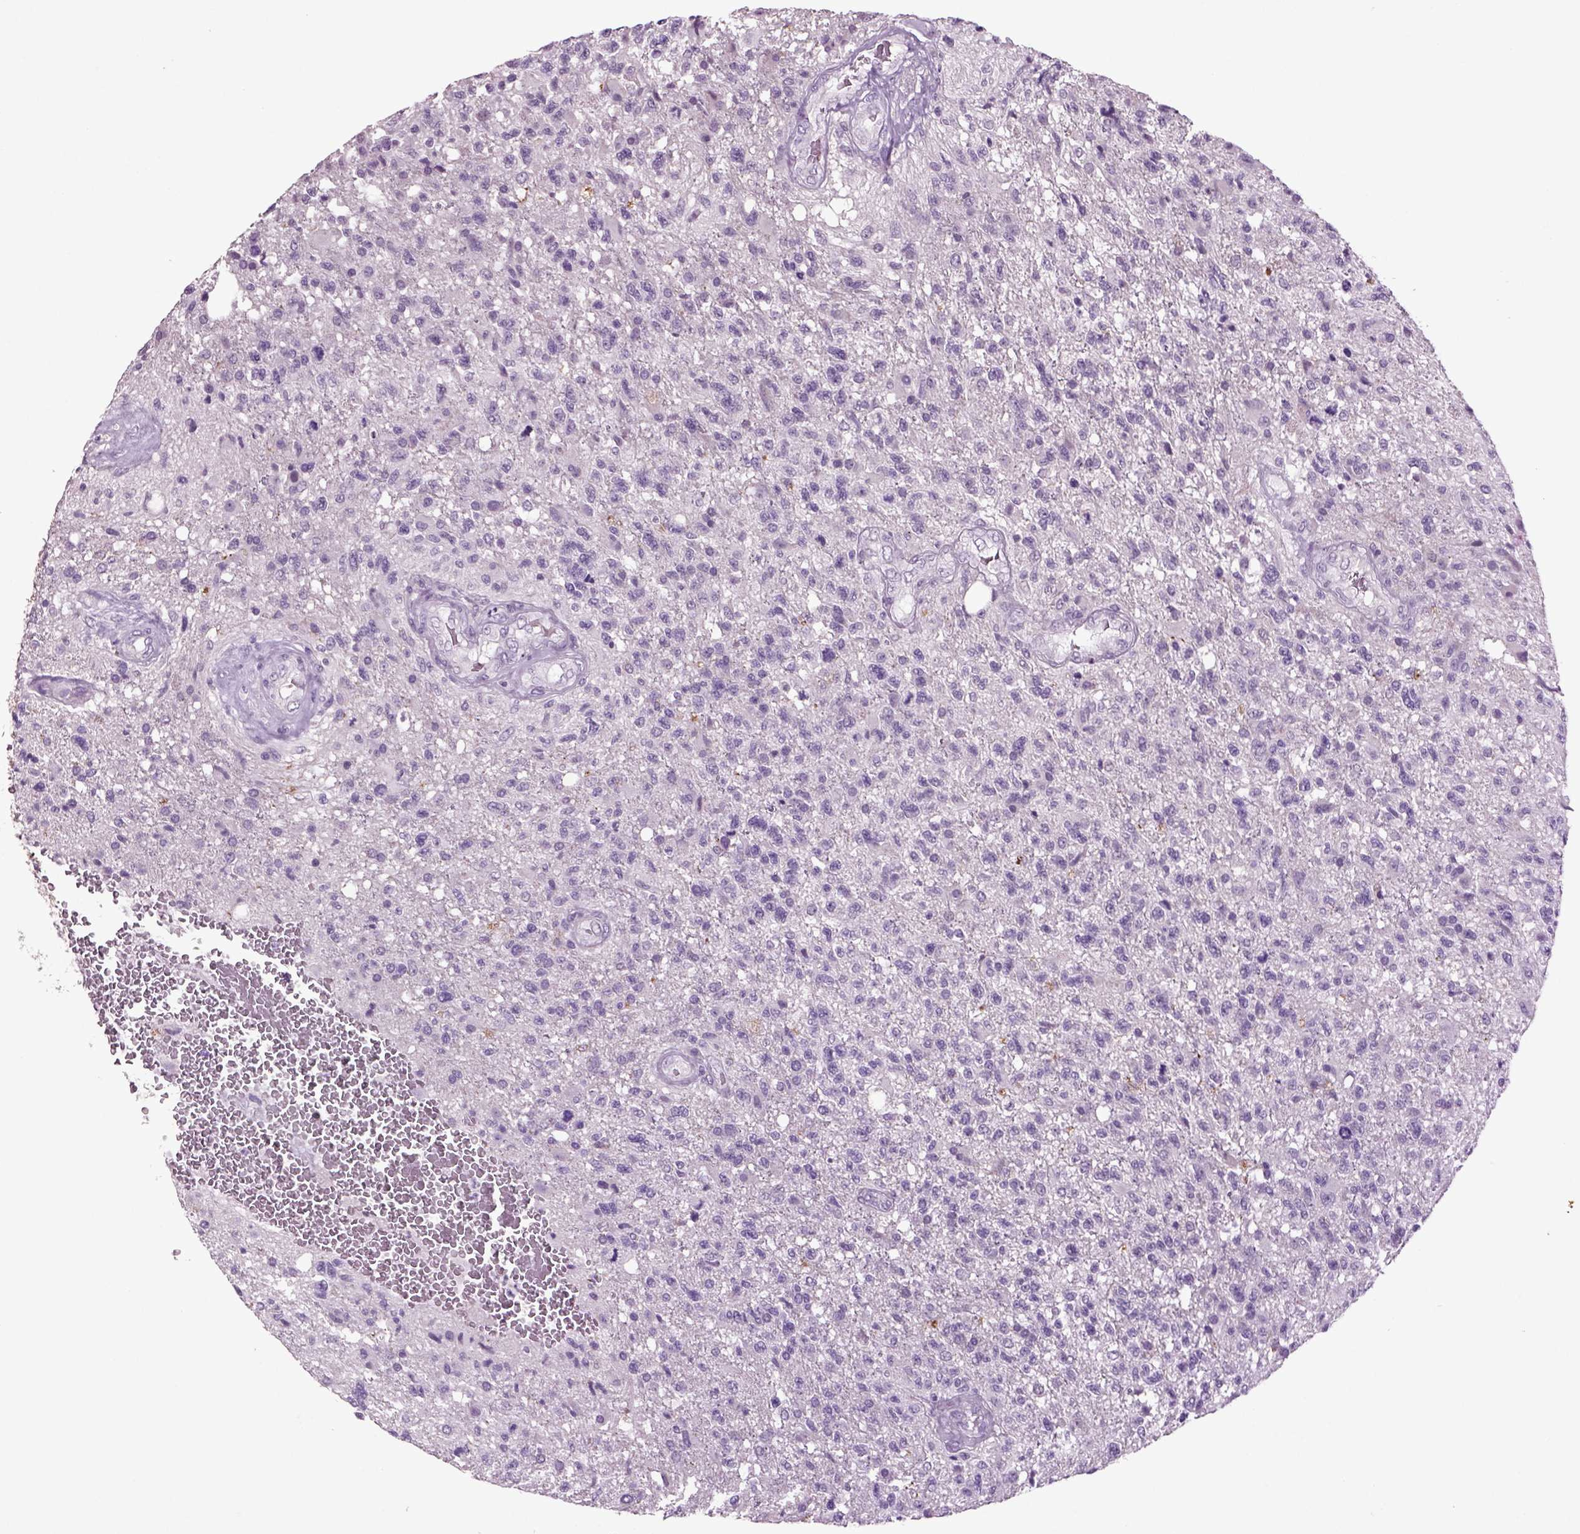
{"staining": {"intensity": "negative", "quantity": "none", "location": "none"}, "tissue": "glioma", "cell_type": "Tumor cells", "image_type": "cancer", "snomed": [{"axis": "morphology", "description": "Glioma, malignant, High grade"}, {"axis": "topography", "description": "Brain"}], "caption": "The micrograph exhibits no significant staining in tumor cells of malignant high-grade glioma. (DAB immunohistochemistry (IHC), high magnification).", "gene": "SLC17A6", "patient": {"sex": "male", "age": 56}}